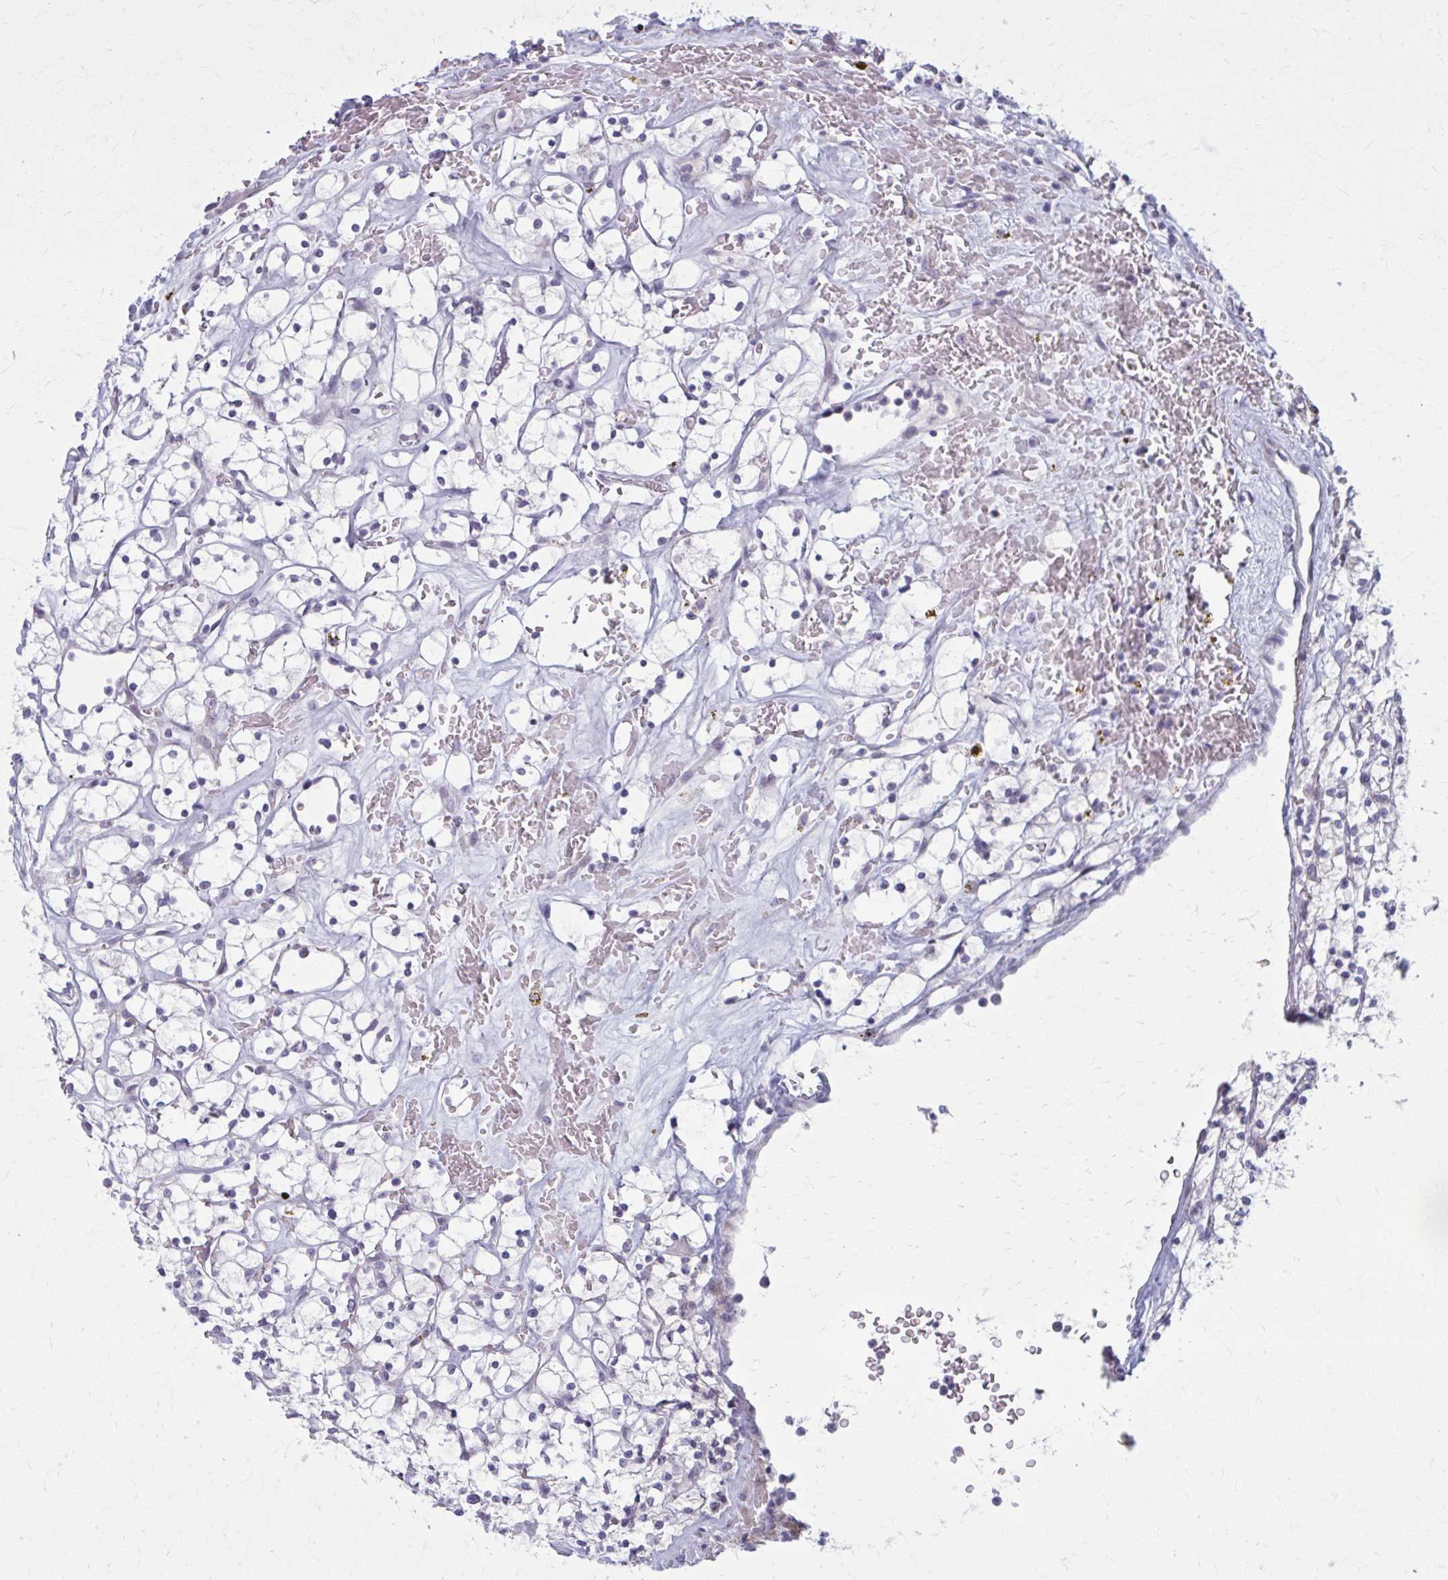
{"staining": {"intensity": "negative", "quantity": "none", "location": "none"}, "tissue": "renal cancer", "cell_type": "Tumor cells", "image_type": "cancer", "snomed": [{"axis": "morphology", "description": "Adenocarcinoma, NOS"}, {"axis": "topography", "description": "Kidney"}], "caption": "This is an immunohistochemistry (IHC) micrograph of human renal cancer. There is no positivity in tumor cells.", "gene": "NUMBL", "patient": {"sex": "female", "age": 64}}